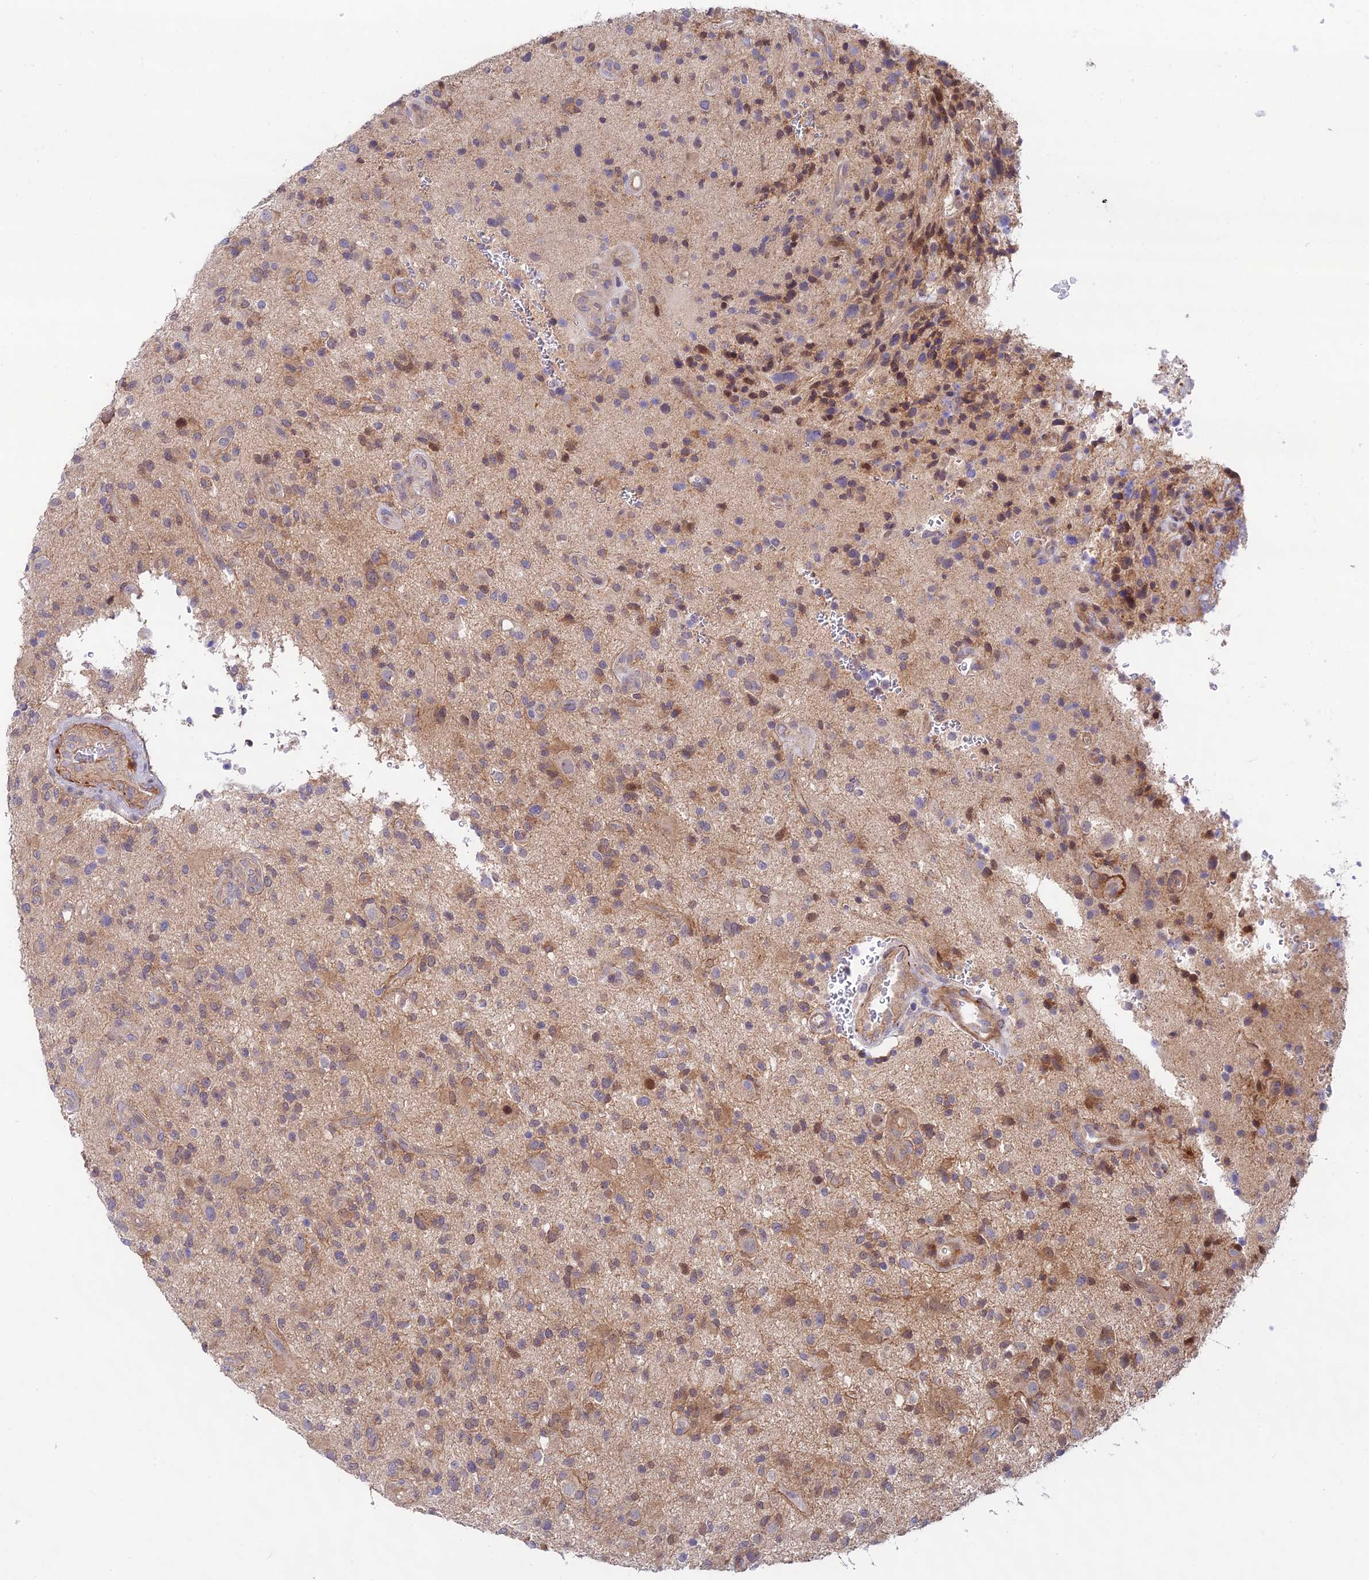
{"staining": {"intensity": "weak", "quantity": "25%-75%", "location": "cytoplasmic/membranous"}, "tissue": "glioma", "cell_type": "Tumor cells", "image_type": "cancer", "snomed": [{"axis": "morphology", "description": "Glioma, malignant, High grade"}, {"axis": "topography", "description": "Brain"}], "caption": "Immunohistochemical staining of malignant glioma (high-grade) demonstrates low levels of weak cytoplasmic/membranous staining in about 25%-75% of tumor cells.", "gene": "ANKRD50", "patient": {"sex": "male", "age": 47}}